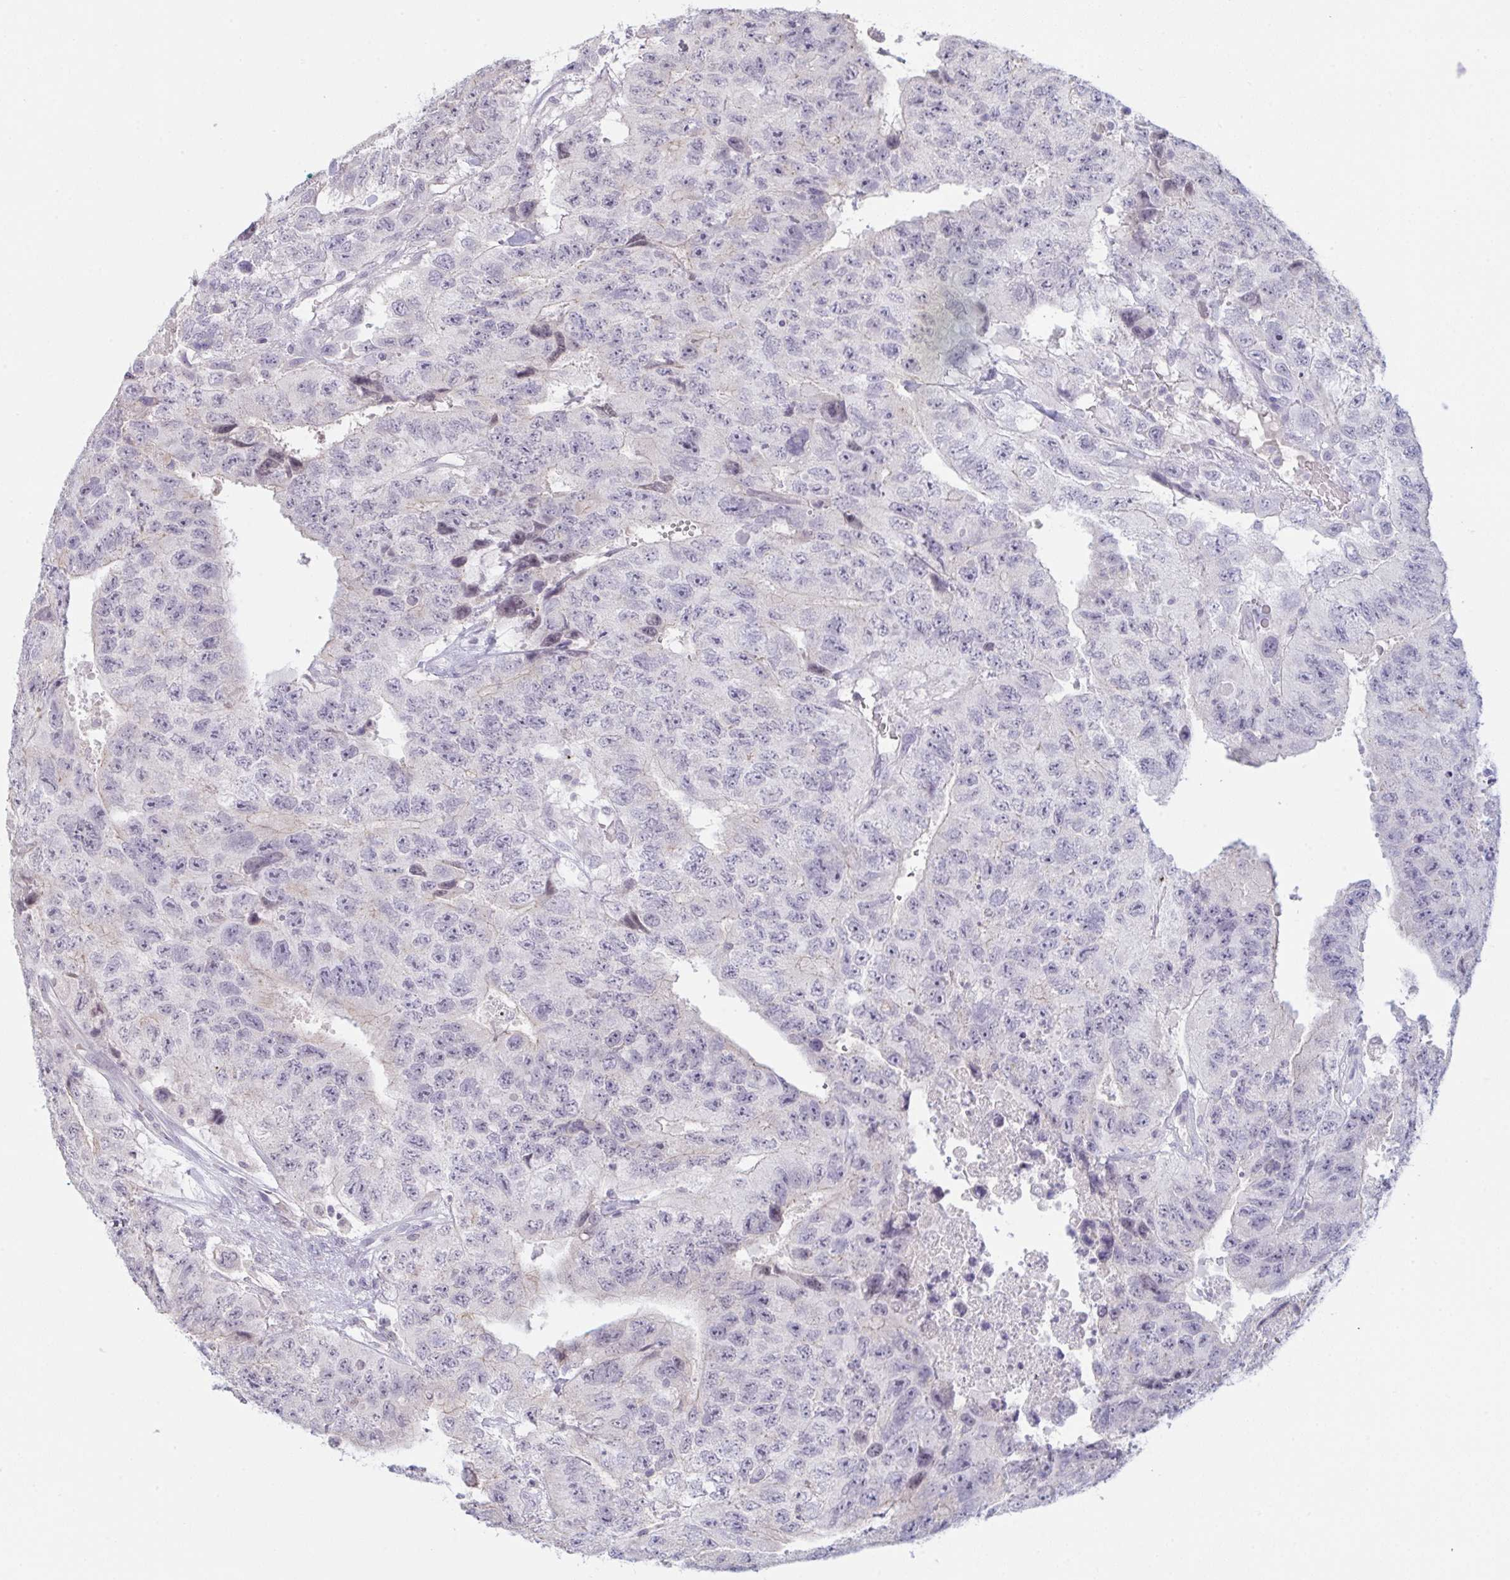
{"staining": {"intensity": "negative", "quantity": "none", "location": "none"}, "tissue": "testis cancer", "cell_type": "Tumor cells", "image_type": "cancer", "snomed": [{"axis": "morphology", "description": "Carcinoma, Embryonal, NOS"}, {"axis": "topography", "description": "Testis"}], "caption": "A micrograph of testis embryonal carcinoma stained for a protein shows no brown staining in tumor cells.", "gene": "ZNF784", "patient": {"sex": "male", "age": 24}}